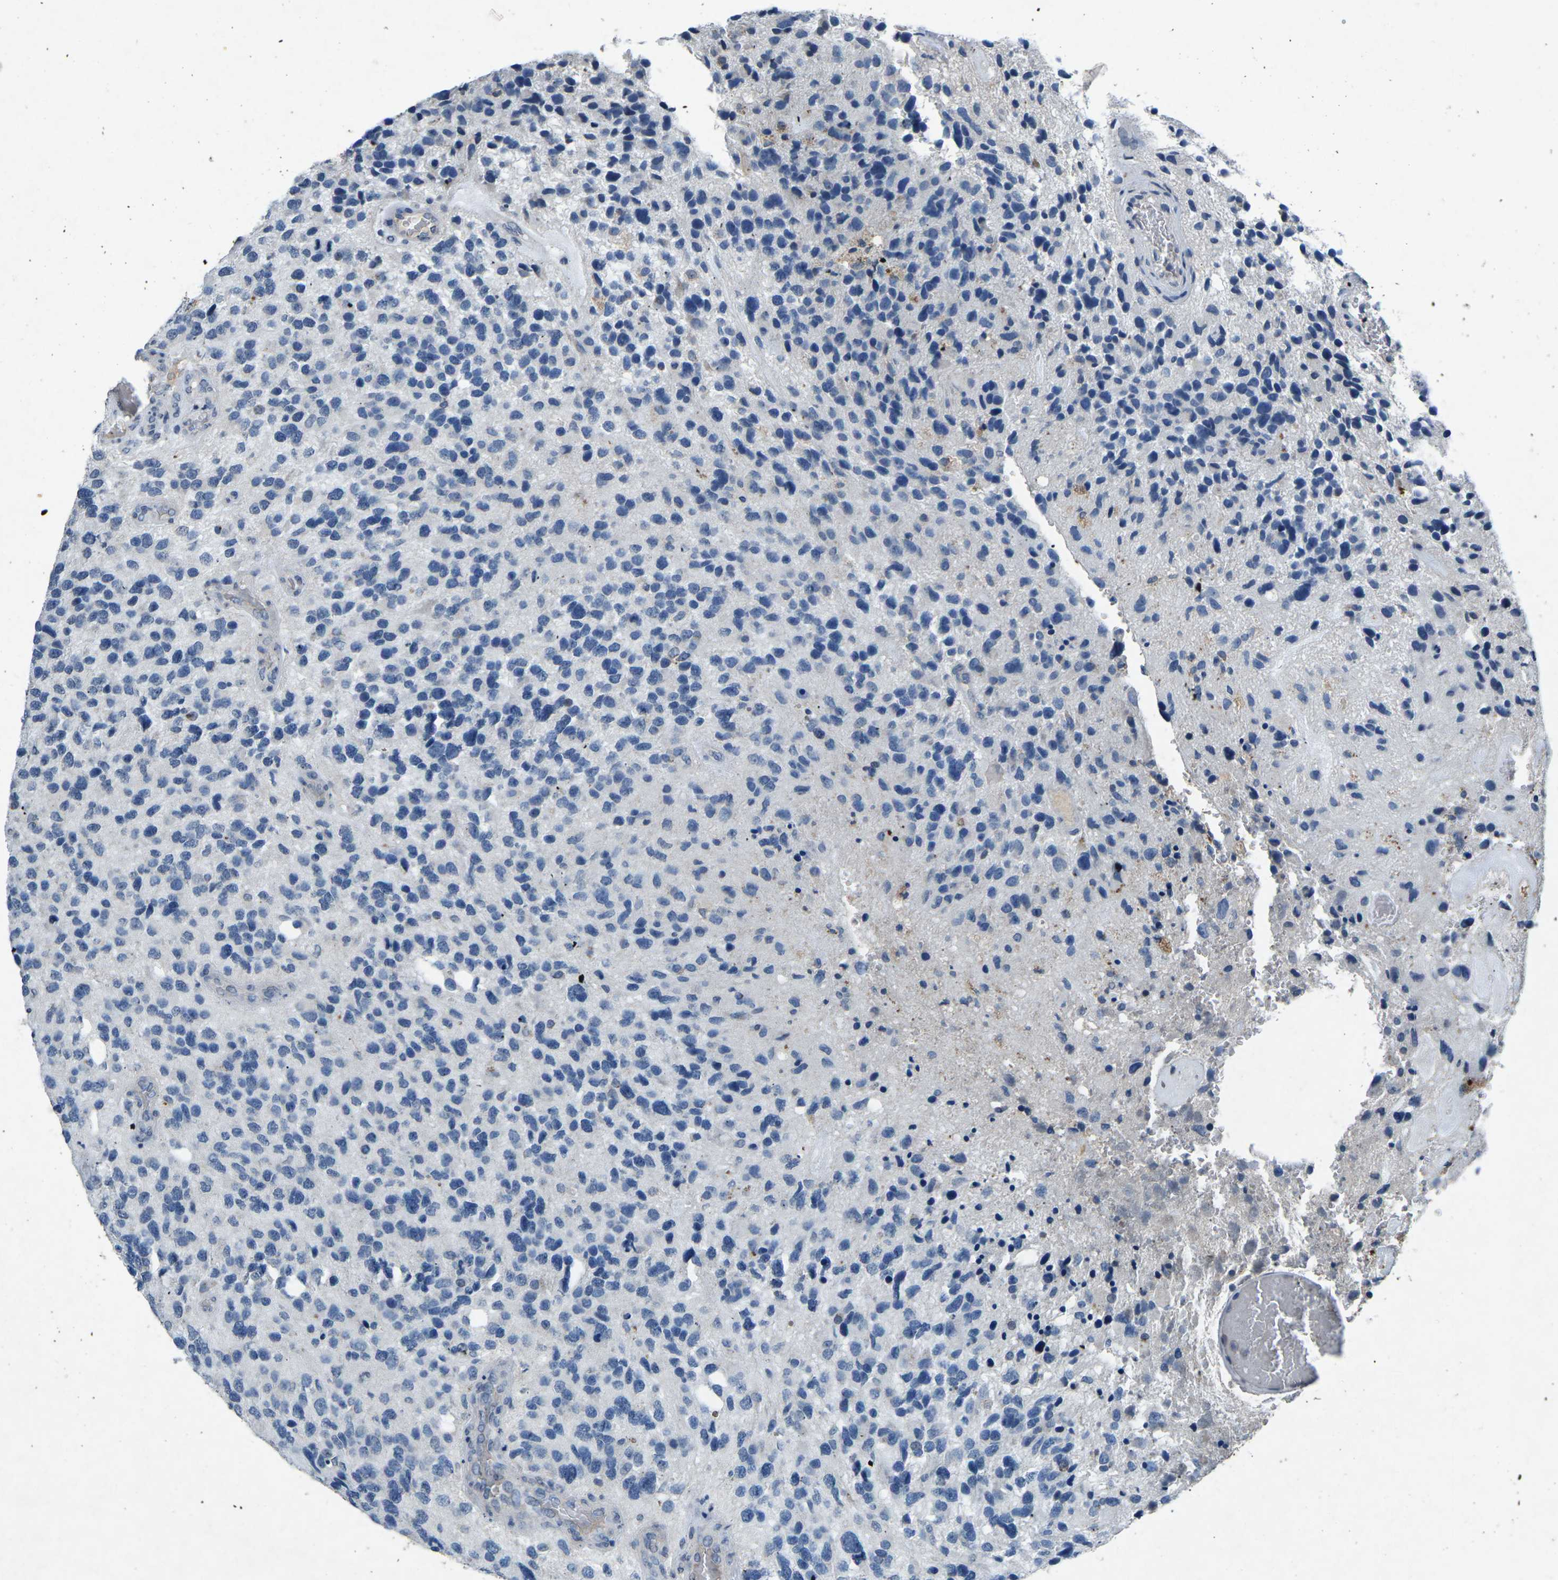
{"staining": {"intensity": "negative", "quantity": "none", "location": "none"}, "tissue": "glioma", "cell_type": "Tumor cells", "image_type": "cancer", "snomed": [{"axis": "morphology", "description": "Glioma, malignant, High grade"}, {"axis": "topography", "description": "Brain"}], "caption": "Tumor cells show no significant staining in glioma.", "gene": "PLG", "patient": {"sex": "female", "age": 58}}